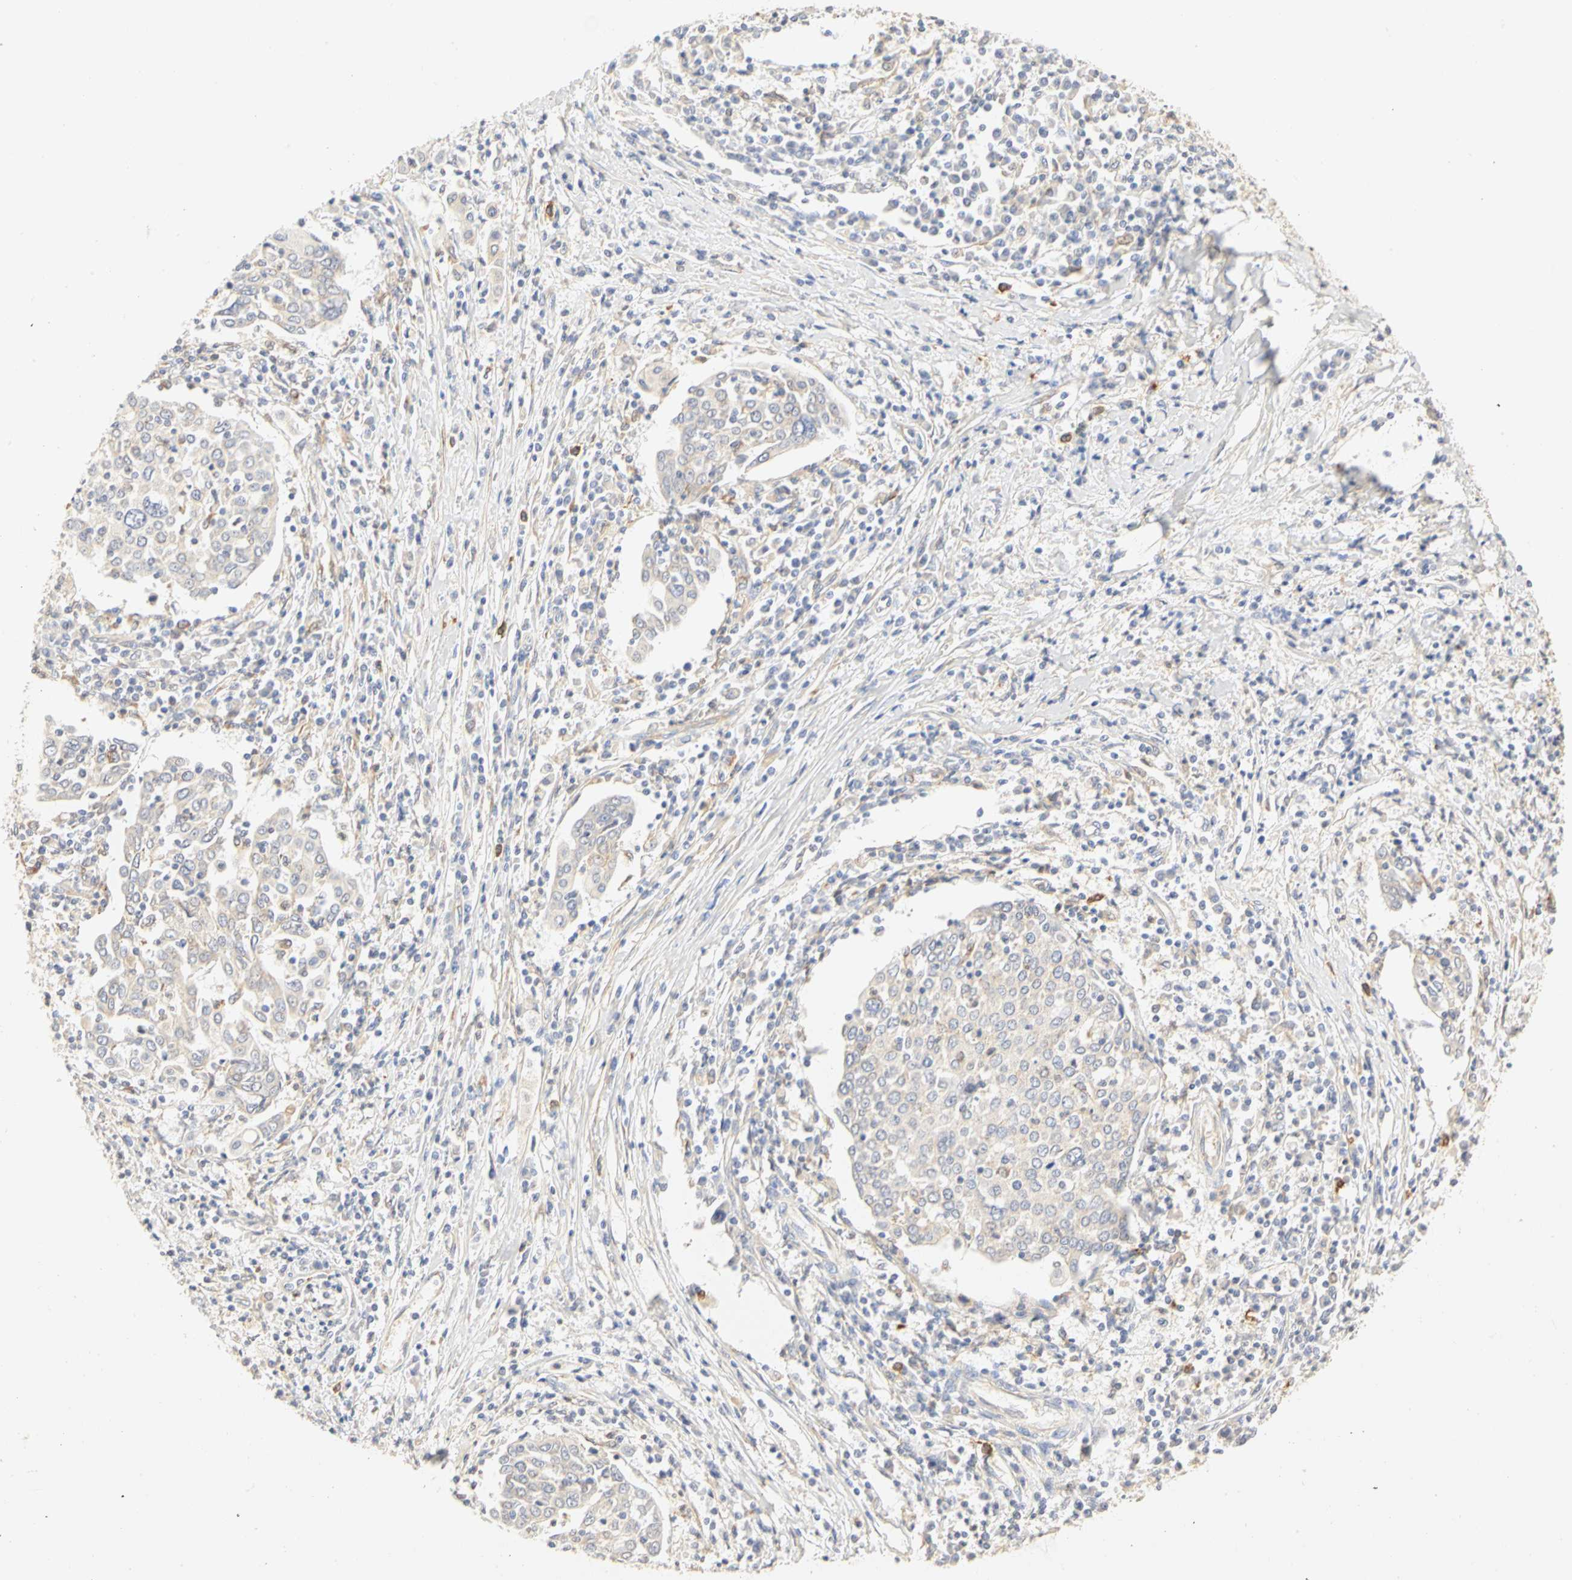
{"staining": {"intensity": "weak", "quantity": ">75%", "location": "cytoplasmic/membranous"}, "tissue": "cervical cancer", "cell_type": "Tumor cells", "image_type": "cancer", "snomed": [{"axis": "morphology", "description": "Squamous cell carcinoma, NOS"}, {"axis": "topography", "description": "Cervix"}], "caption": "Immunohistochemistry (IHC) (DAB (3,3'-diaminobenzidine)) staining of cervical squamous cell carcinoma displays weak cytoplasmic/membranous protein expression in about >75% of tumor cells.", "gene": "GNRH2", "patient": {"sex": "female", "age": 40}}